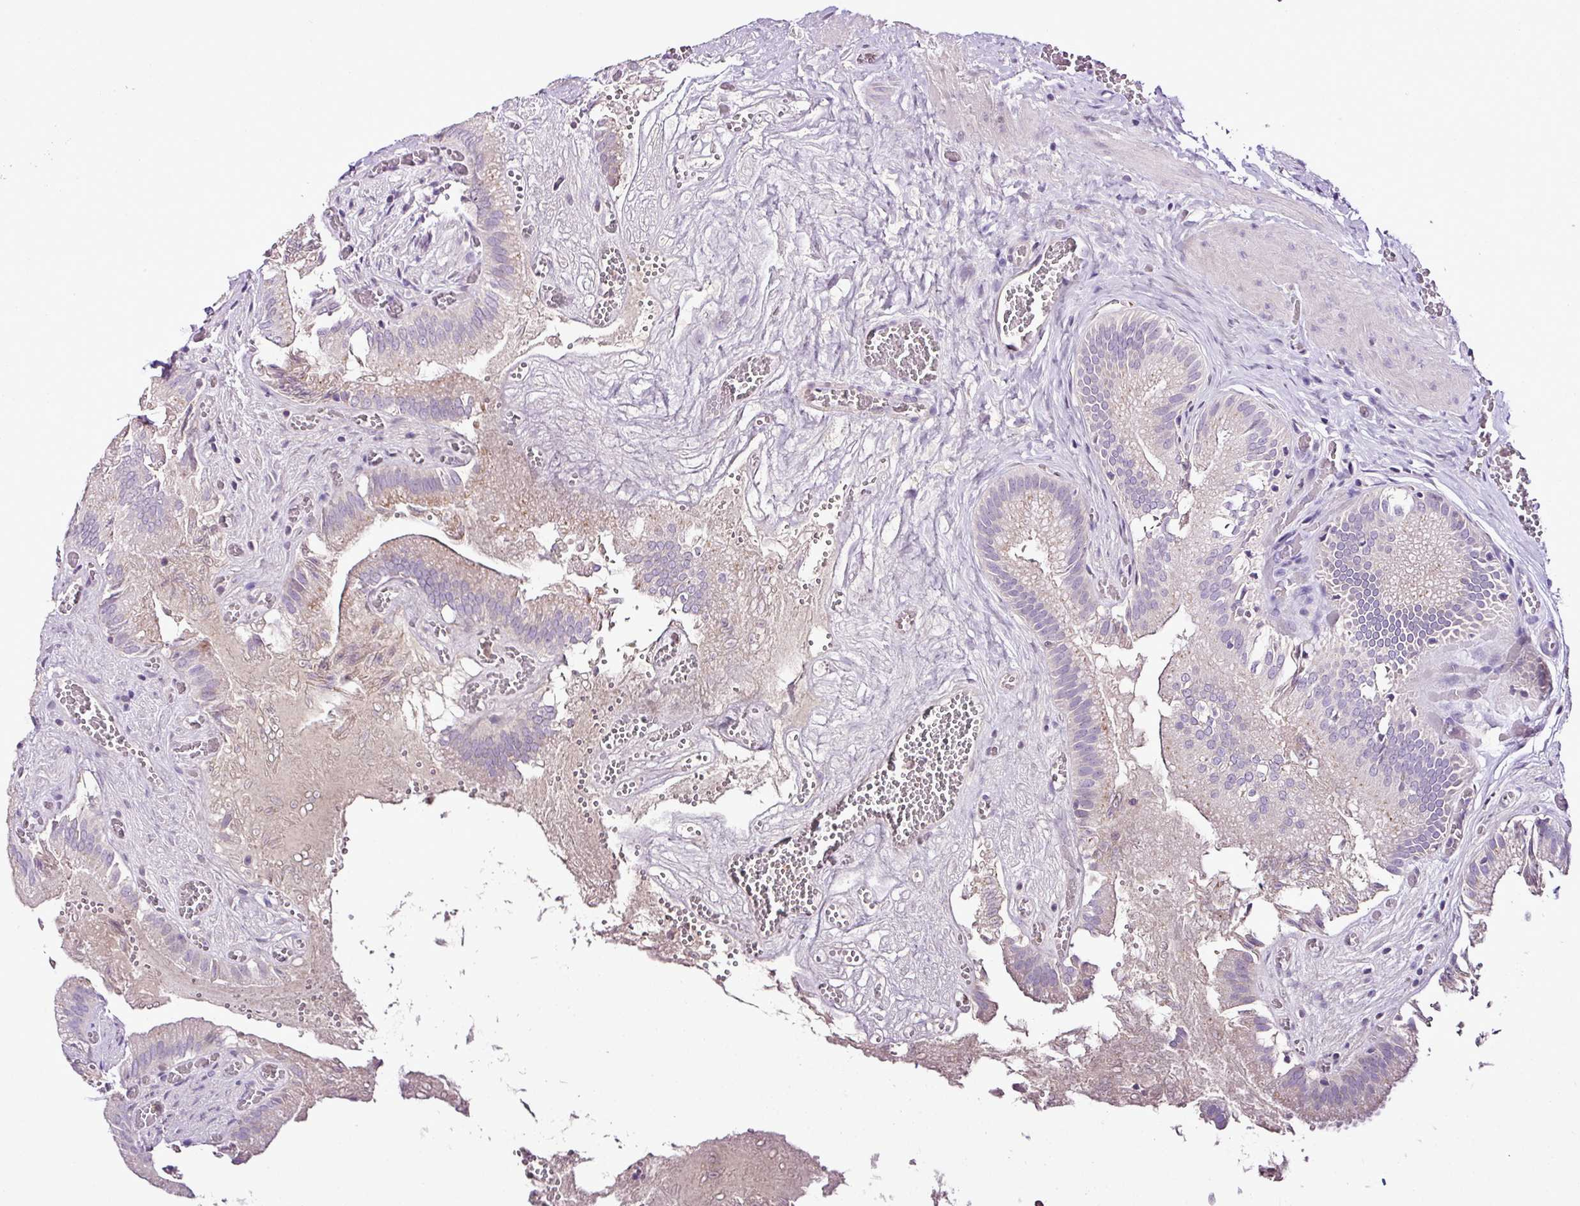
{"staining": {"intensity": "negative", "quantity": "none", "location": "none"}, "tissue": "gallbladder", "cell_type": "Glandular cells", "image_type": "normal", "snomed": [{"axis": "morphology", "description": "Normal tissue, NOS"}, {"axis": "topography", "description": "Gallbladder"}, {"axis": "topography", "description": "Peripheral nerve tissue"}], "caption": "Histopathology image shows no significant protein expression in glandular cells of benign gallbladder. (DAB (3,3'-diaminobenzidine) immunohistochemistry (IHC) with hematoxylin counter stain).", "gene": "ESR1", "patient": {"sex": "male", "age": 17}}